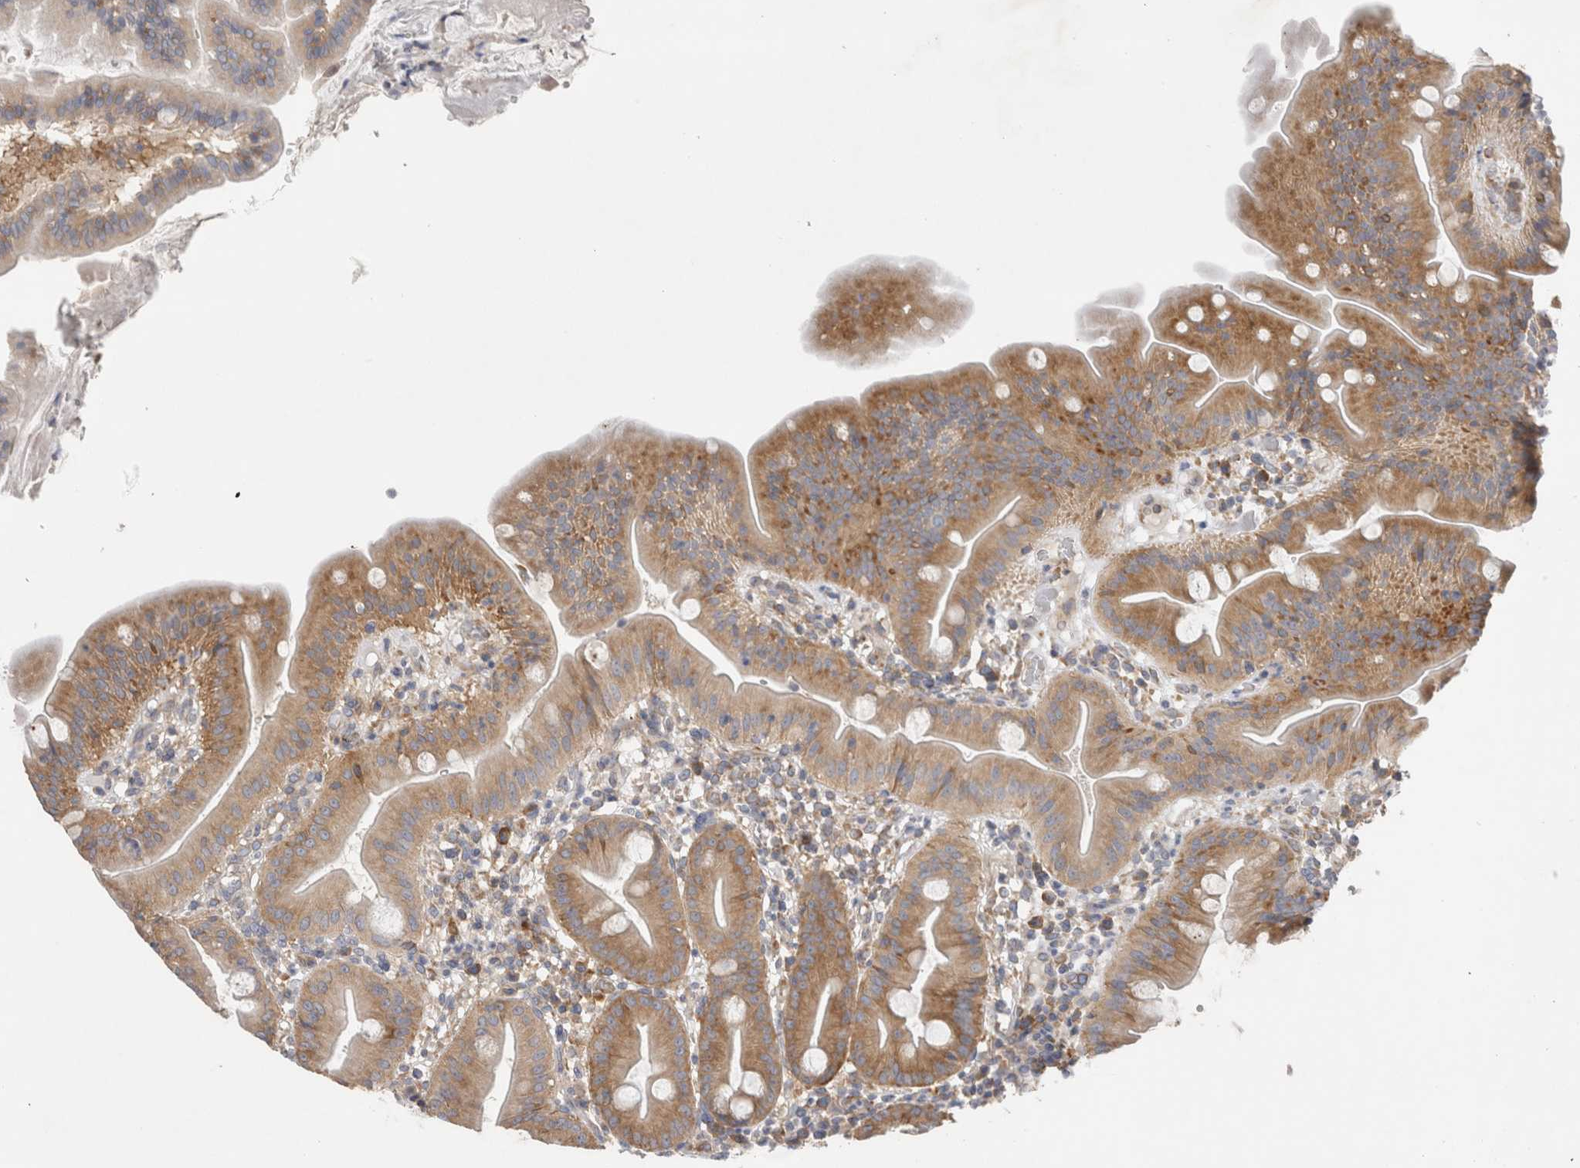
{"staining": {"intensity": "moderate", "quantity": ">75%", "location": "cytoplasmic/membranous"}, "tissue": "duodenum", "cell_type": "Glandular cells", "image_type": "normal", "snomed": [{"axis": "morphology", "description": "Normal tissue, NOS"}, {"axis": "topography", "description": "Duodenum"}], "caption": "Protein expression analysis of unremarkable duodenum exhibits moderate cytoplasmic/membranous expression in about >75% of glandular cells.", "gene": "ZNF23", "patient": {"sex": "male", "age": 50}}